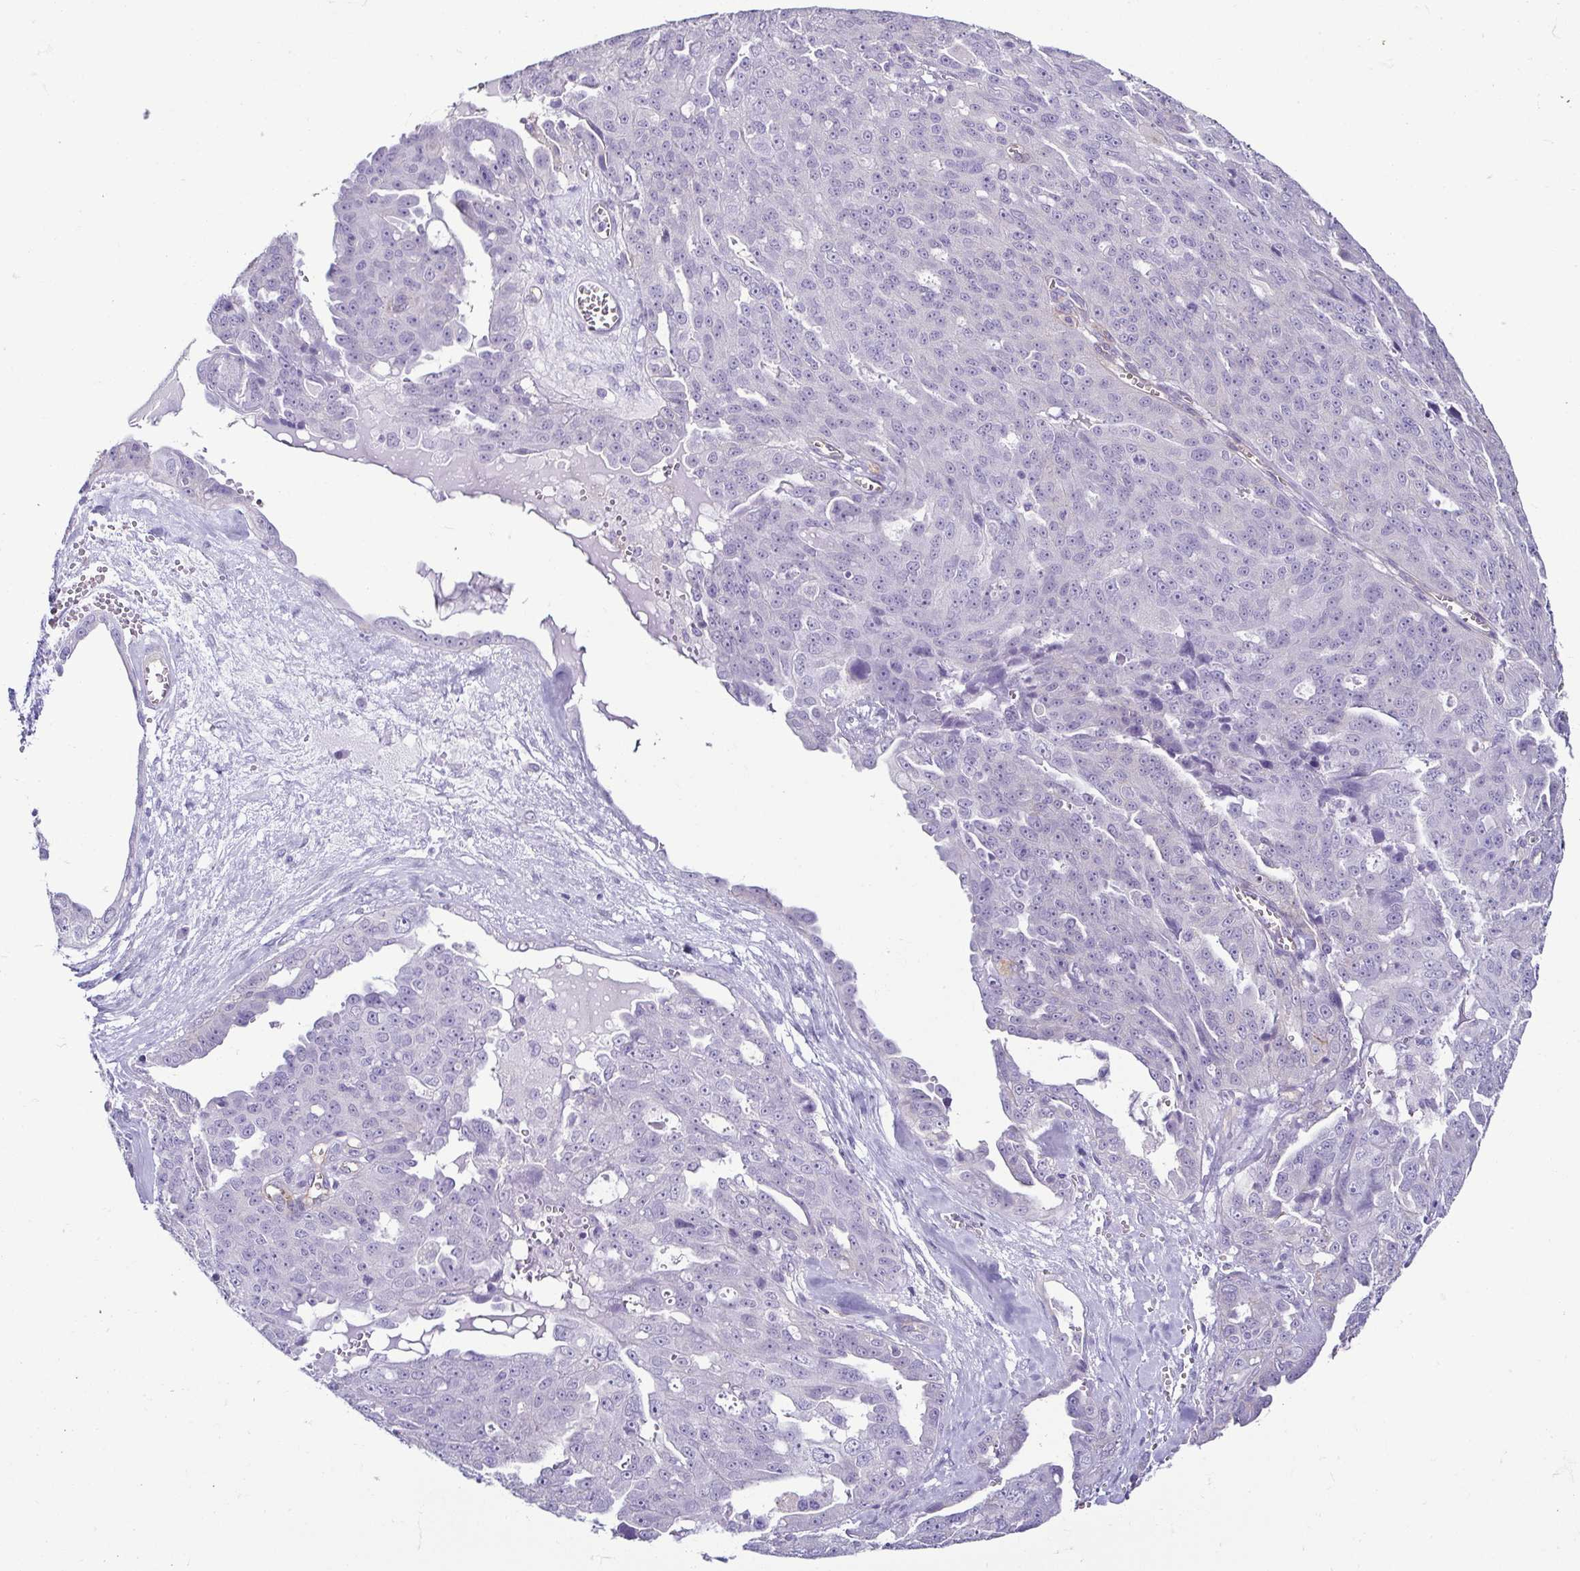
{"staining": {"intensity": "negative", "quantity": "none", "location": "none"}, "tissue": "ovarian cancer", "cell_type": "Tumor cells", "image_type": "cancer", "snomed": [{"axis": "morphology", "description": "Carcinoma, endometroid"}, {"axis": "topography", "description": "Ovary"}], "caption": "Immunohistochemistry (IHC) photomicrograph of ovarian cancer stained for a protein (brown), which demonstrates no expression in tumor cells.", "gene": "CASP14", "patient": {"sex": "female", "age": 70}}